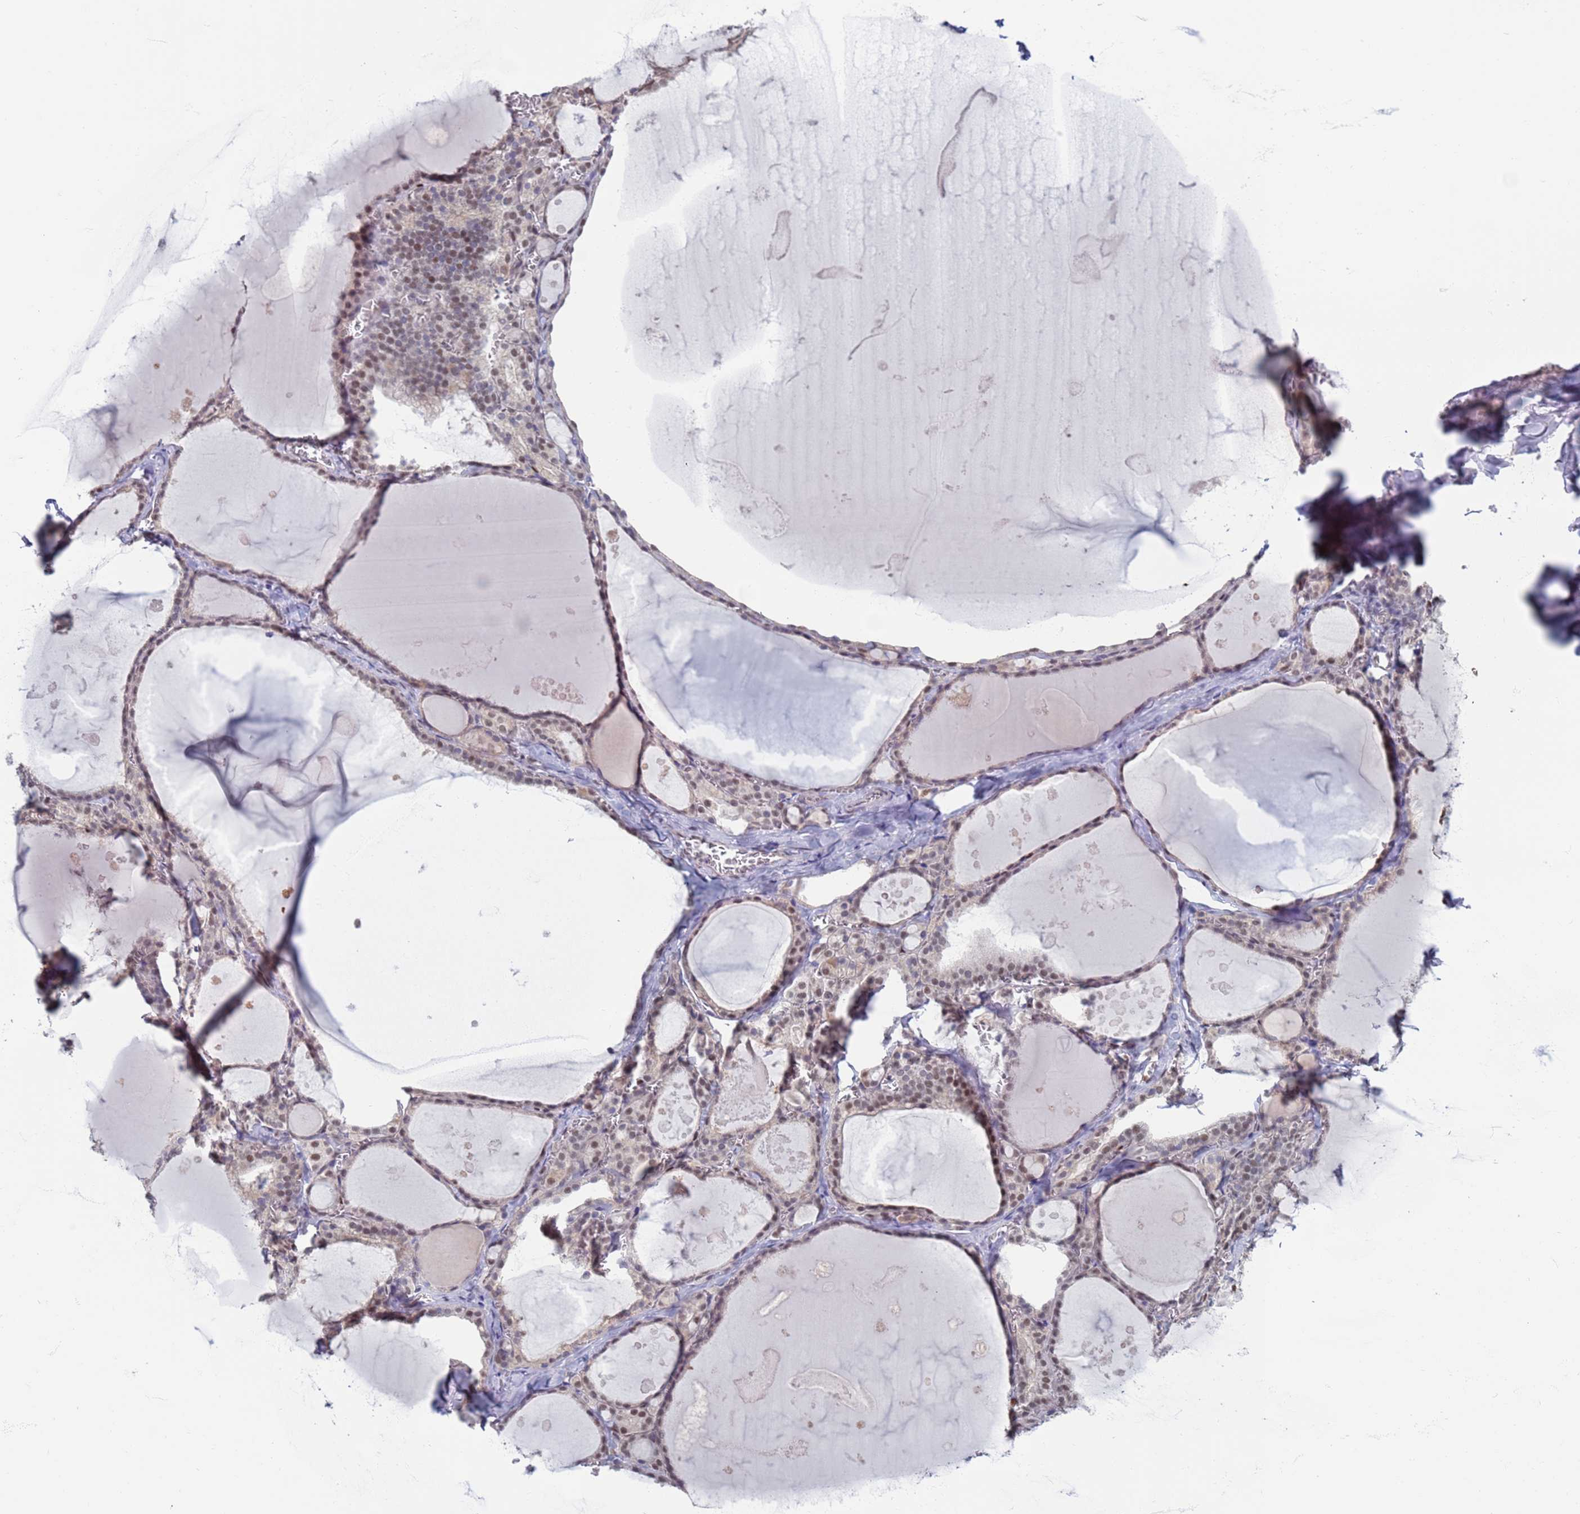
{"staining": {"intensity": "moderate", "quantity": "25%-75%", "location": "nuclear"}, "tissue": "thyroid gland", "cell_type": "Glandular cells", "image_type": "normal", "snomed": [{"axis": "morphology", "description": "Normal tissue, NOS"}, {"axis": "topography", "description": "Thyroid gland"}], "caption": "Immunohistochemical staining of benign thyroid gland shows medium levels of moderate nuclear staining in about 25%-75% of glandular cells.", "gene": "SAE1", "patient": {"sex": "male", "age": 56}}